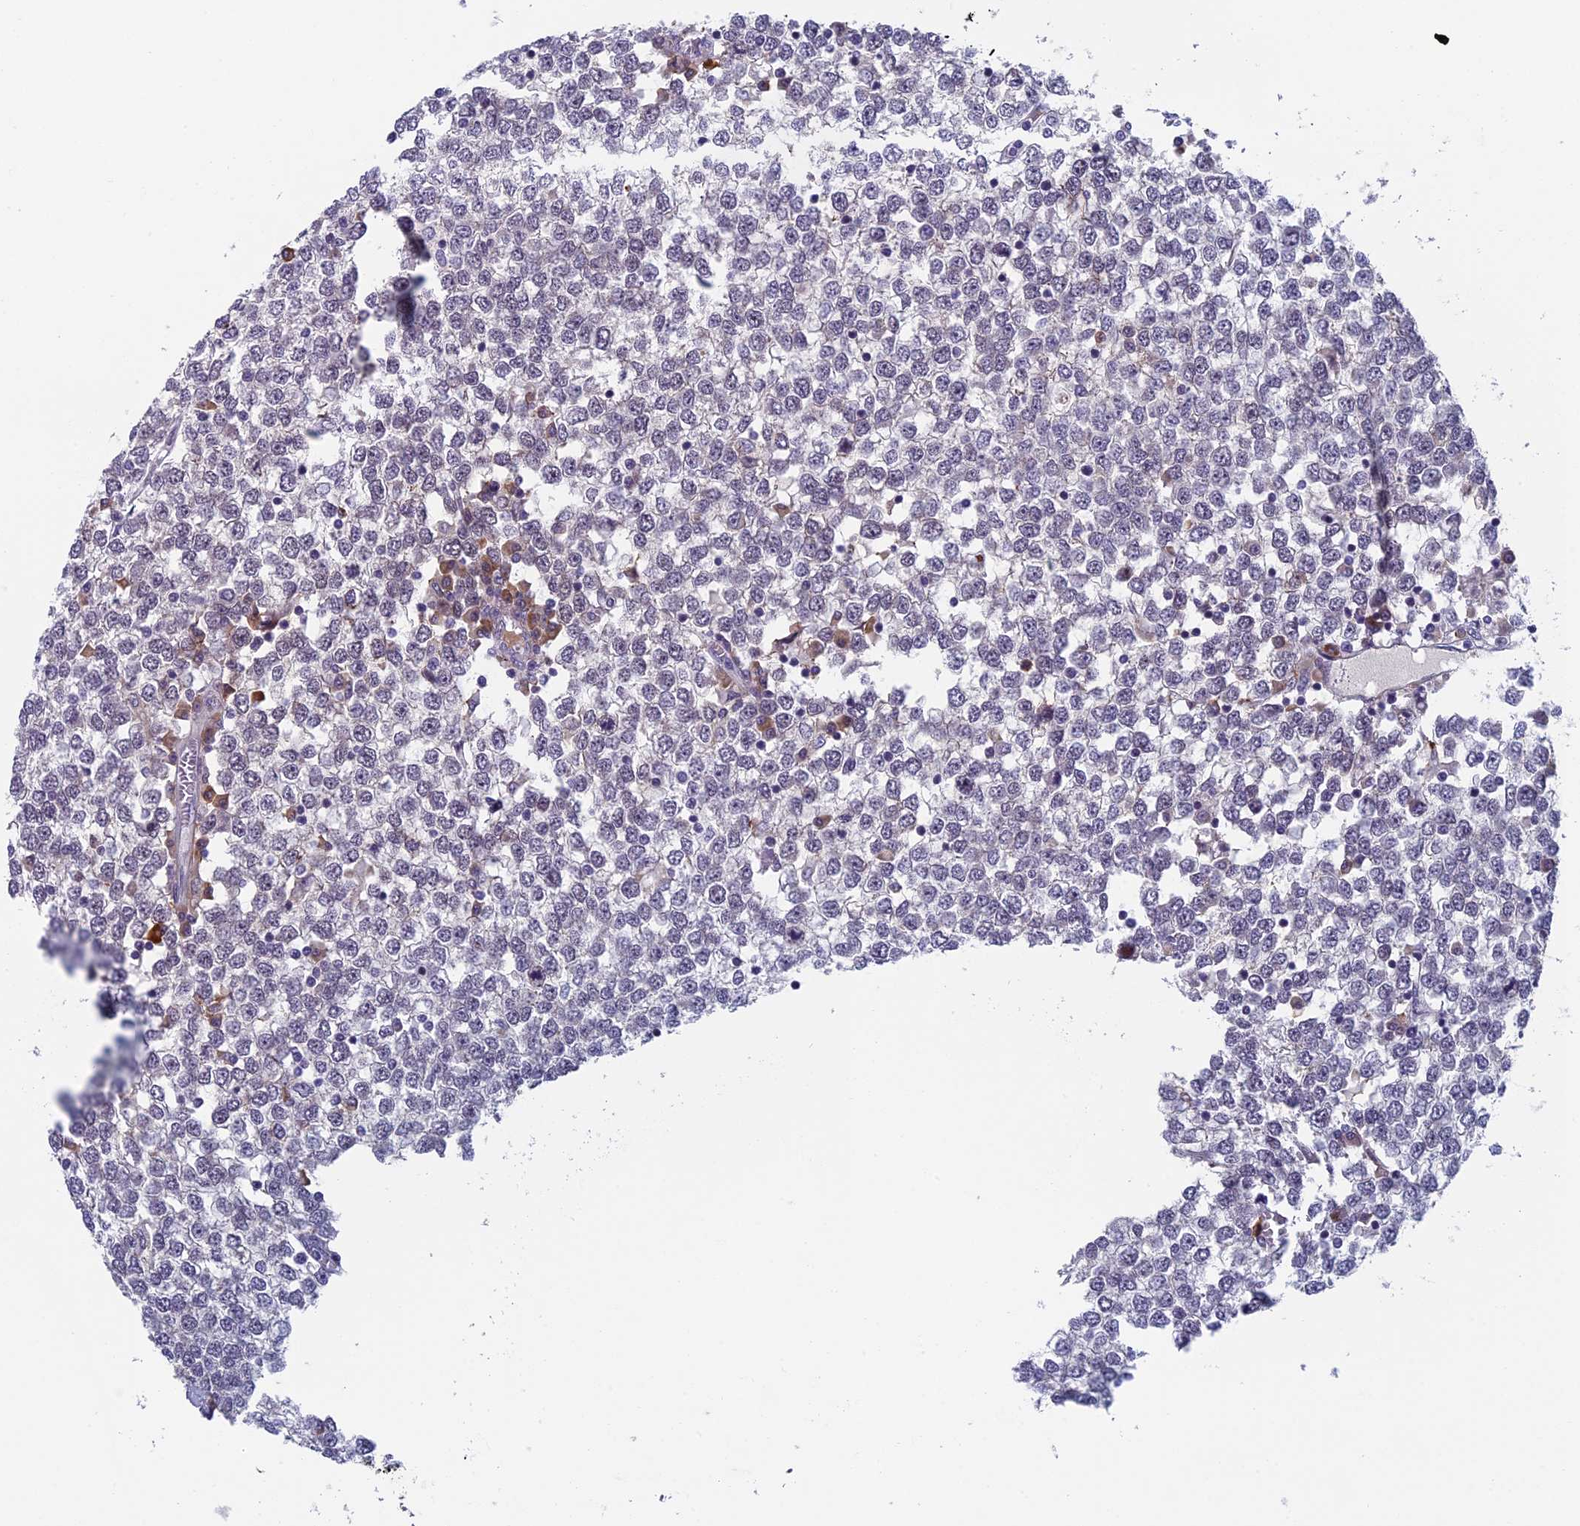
{"staining": {"intensity": "negative", "quantity": "none", "location": "none"}, "tissue": "testis cancer", "cell_type": "Tumor cells", "image_type": "cancer", "snomed": [{"axis": "morphology", "description": "Seminoma, NOS"}, {"axis": "topography", "description": "Testis"}], "caption": "Tumor cells are negative for brown protein staining in seminoma (testis).", "gene": "CNEP1R1", "patient": {"sex": "male", "age": 65}}